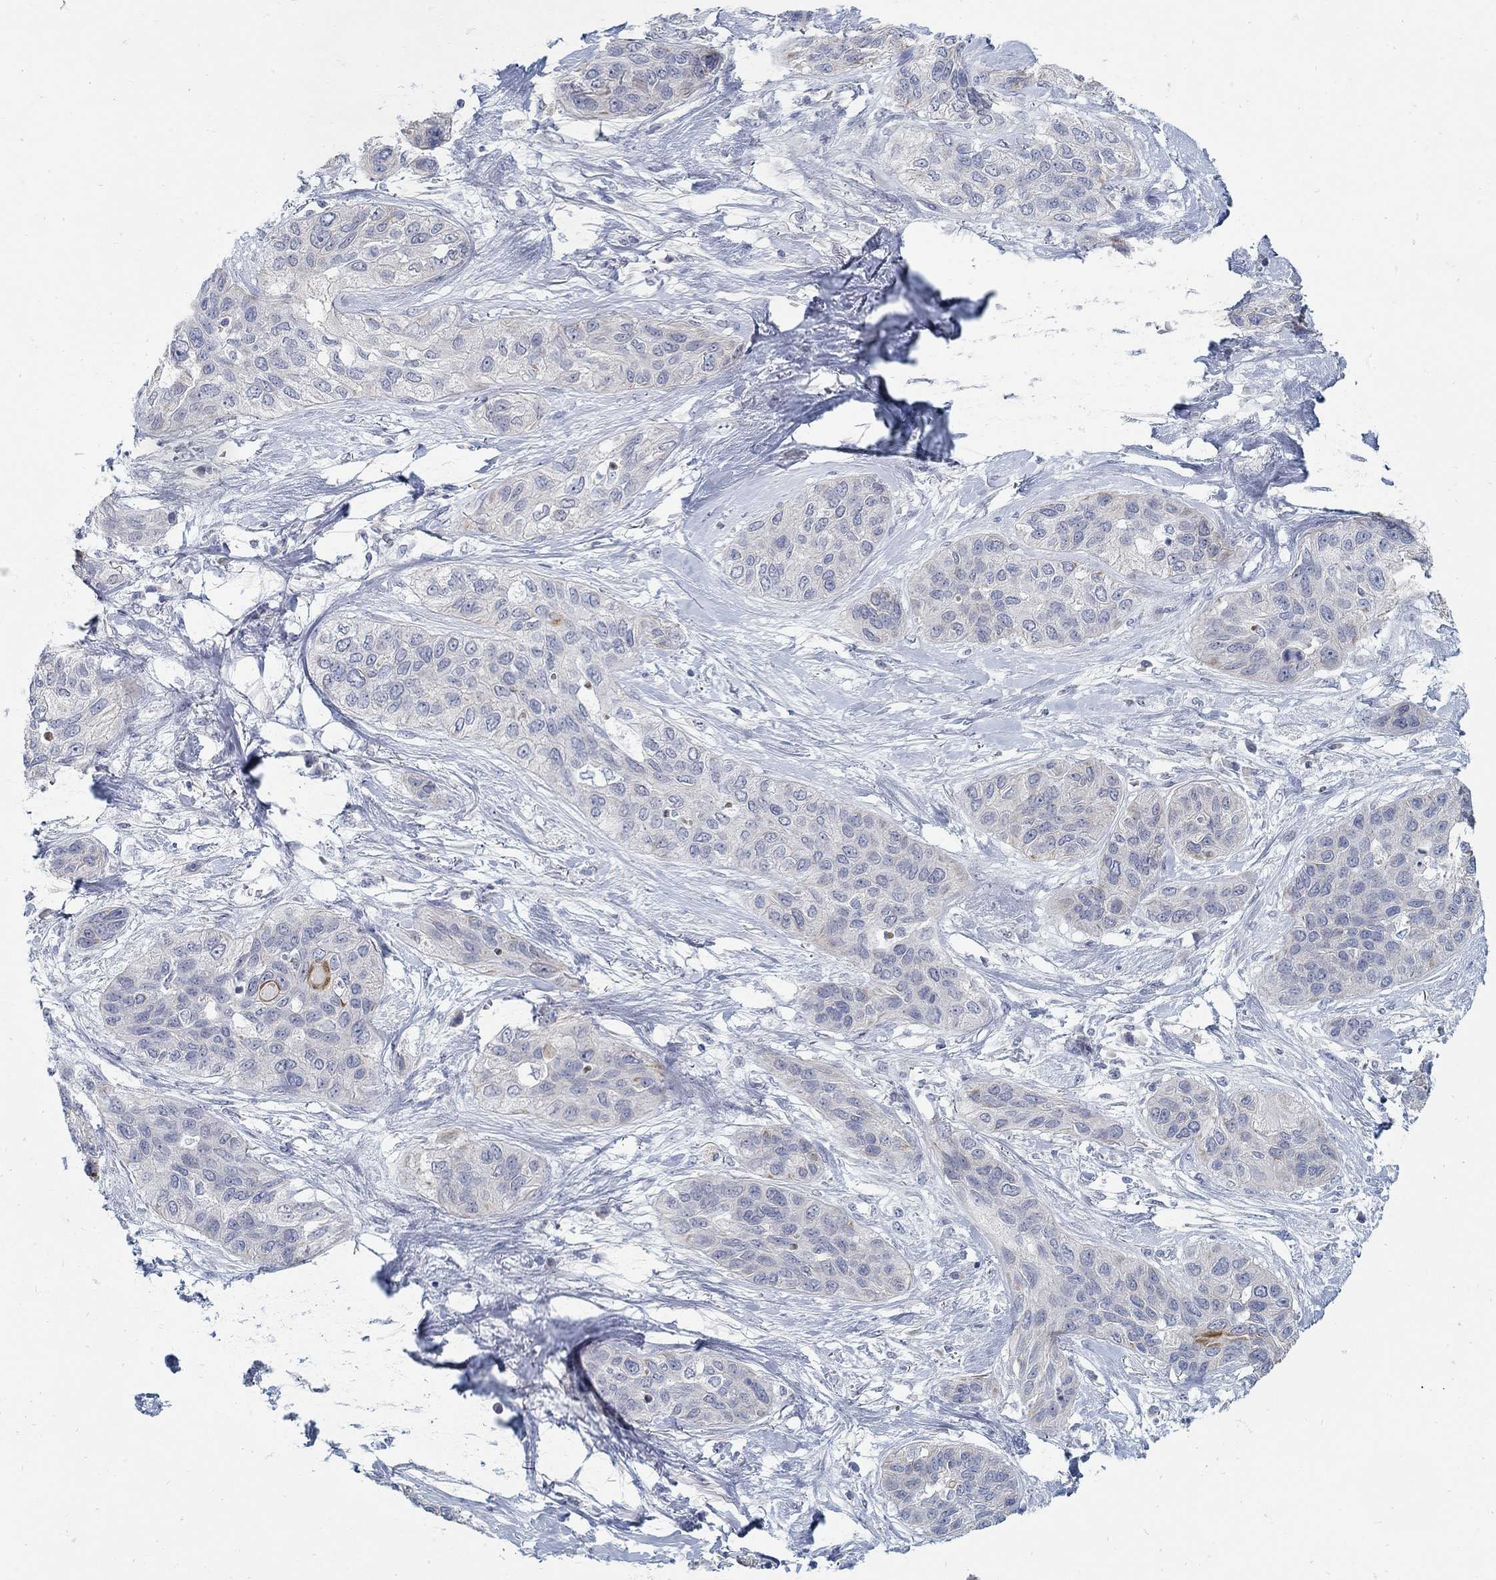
{"staining": {"intensity": "negative", "quantity": "none", "location": "none"}, "tissue": "lung cancer", "cell_type": "Tumor cells", "image_type": "cancer", "snomed": [{"axis": "morphology", "description": "Squamous cell carcinoma, NOS"}, {"axis": "topography", "description": "Lung"}], "caption": "Lung squamous cell carcinoma stained for a protein using IHC shows no staining tumor cells.", "gene": "ANO7", "patient": {"sex": "female", "age": 70}}